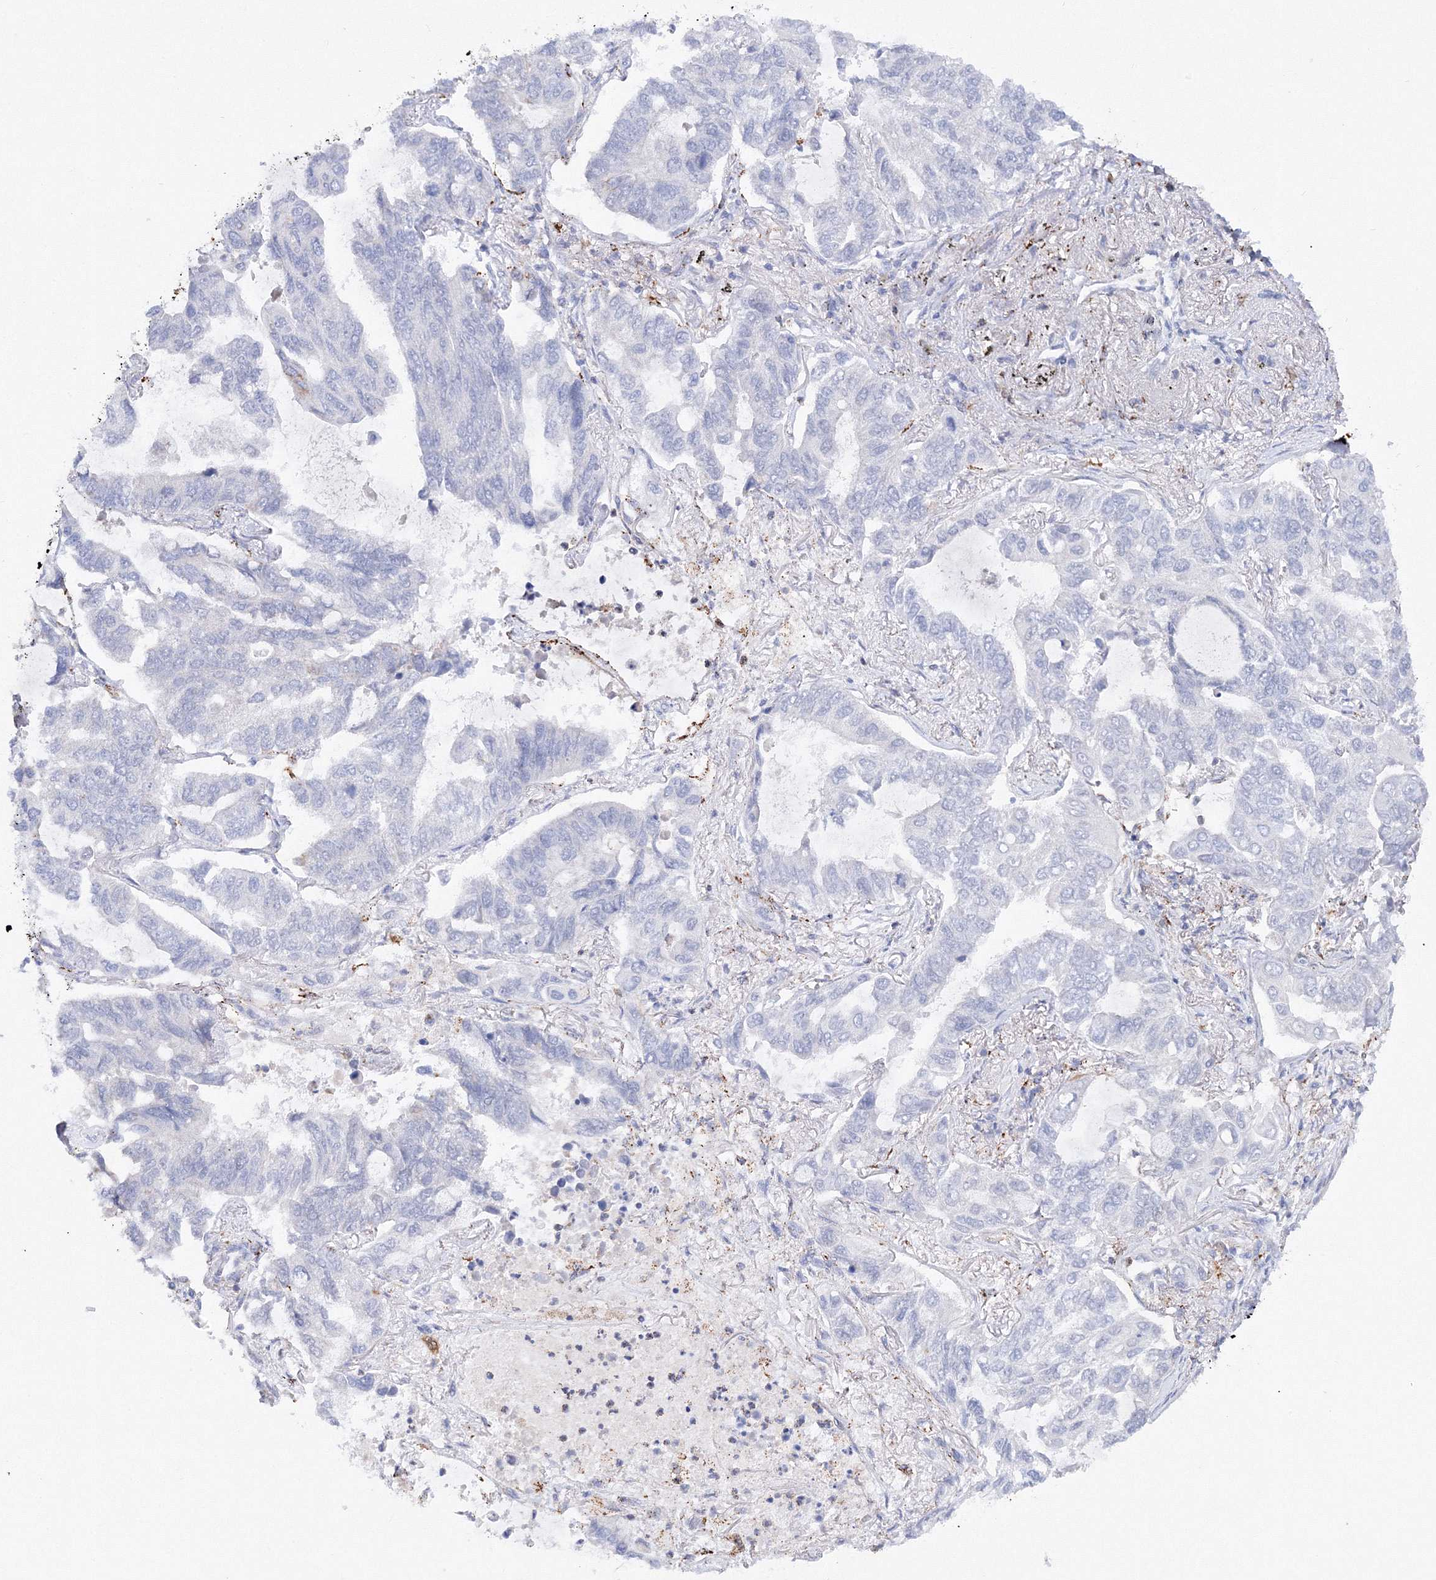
{"staining": {"intensity": "negative", "quantity": "none", "location": "none"}, "tissue": "lung cancer", "cell_type": "Tumor cells", "image_type": "cancer", "snomed": [{"axis": "morphology", "description": "Adenocarcinoma, NOS"}, {"axis": "topography", "description": "Lung"}], "caption": "Tumor cells show no significant positivity in lung cancer (adenocarcinoma).", "gene": "MERTK", "patient": {"sex": "male", "age": 64}}